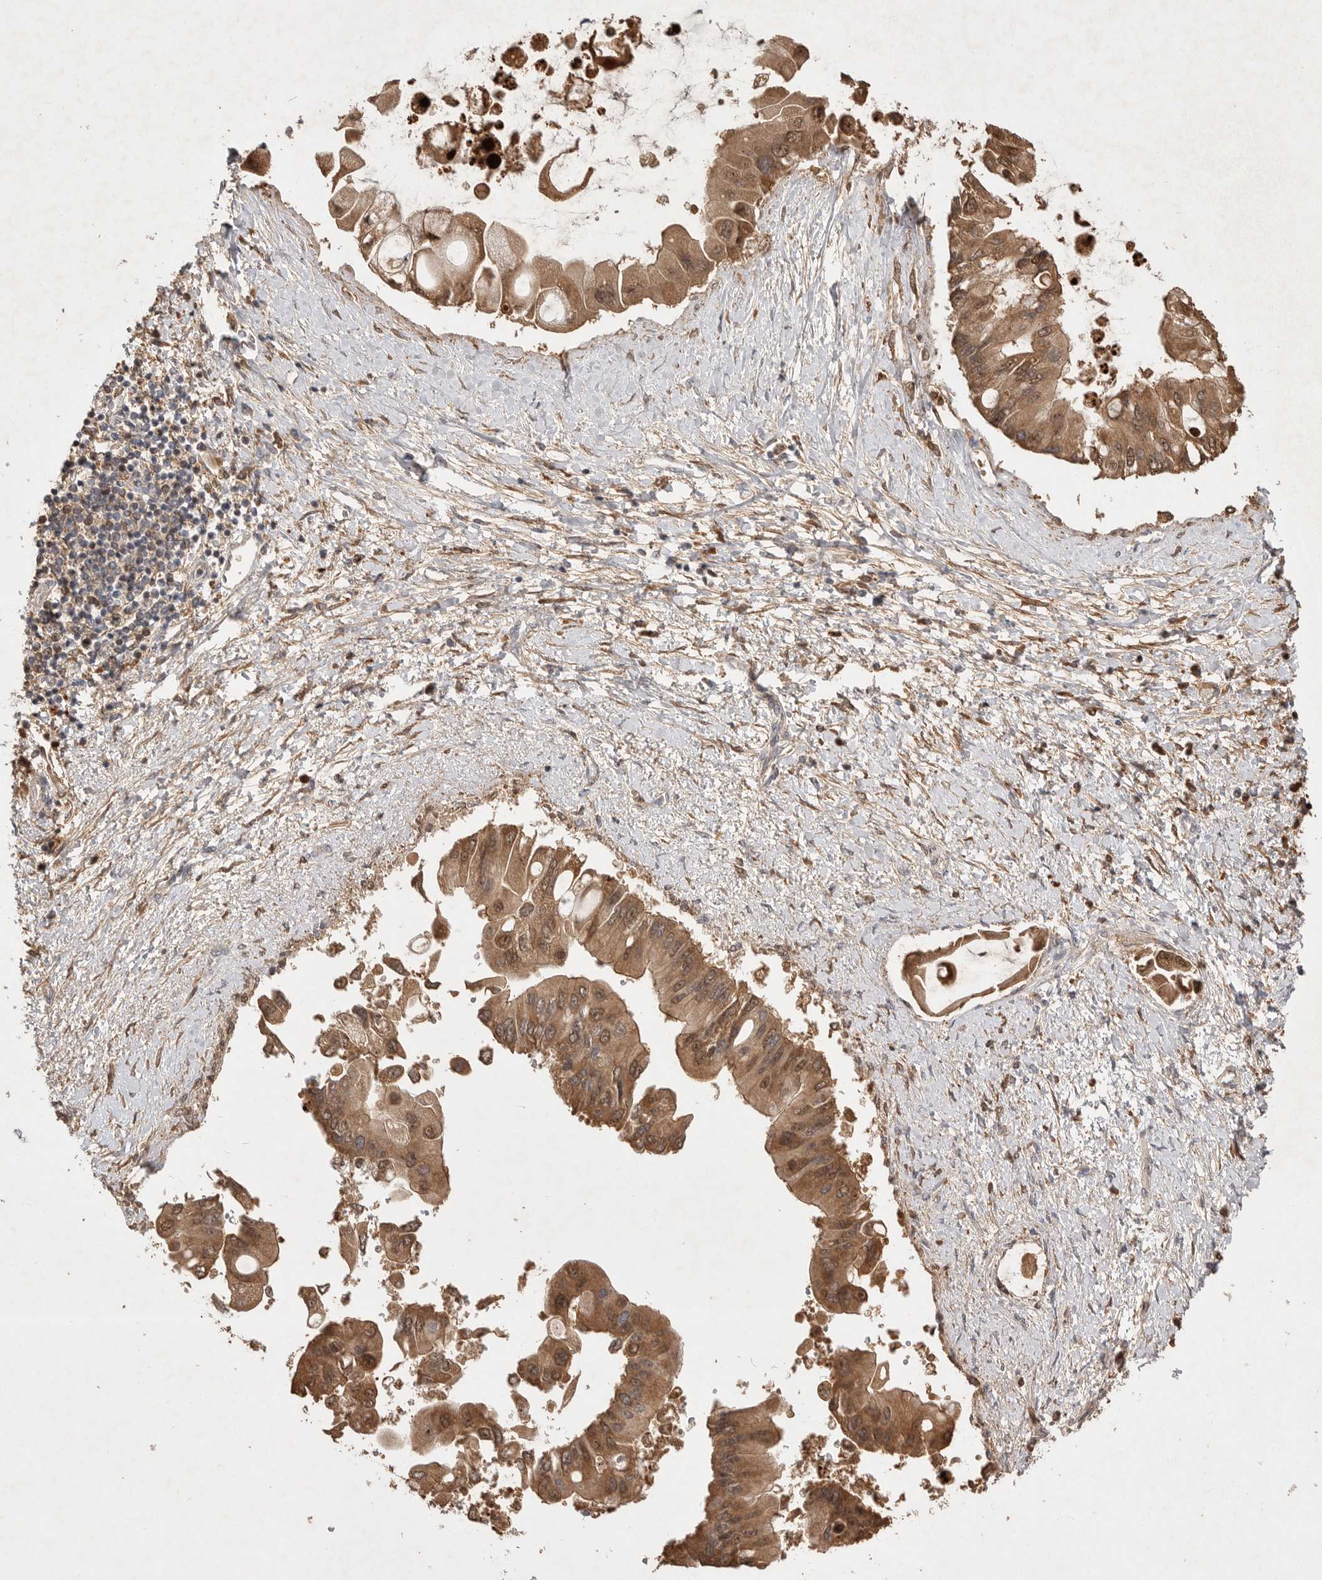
{"staining": {"intensity": "moderate", "quantity": ">75%", "location": "cytoplasmic/membranous,nuclear"}, "tissue": "liver cancer", "cell_type": "Tumor cells", "image_type": "cancer", "snomed": [{"axis": "morphology", "description": "Cholangiocarcinoma"}, {"axis": "topography", "description": "Liver"}], "caption": "Moderate cytoplasmic/membranous and nuclear protein positivity is appreciated in approximately >75% of tumor cells in cholangiocarcinoma (liver).", "gene": "VN1R4", "patient": {"sex": "male", "age": 50}}